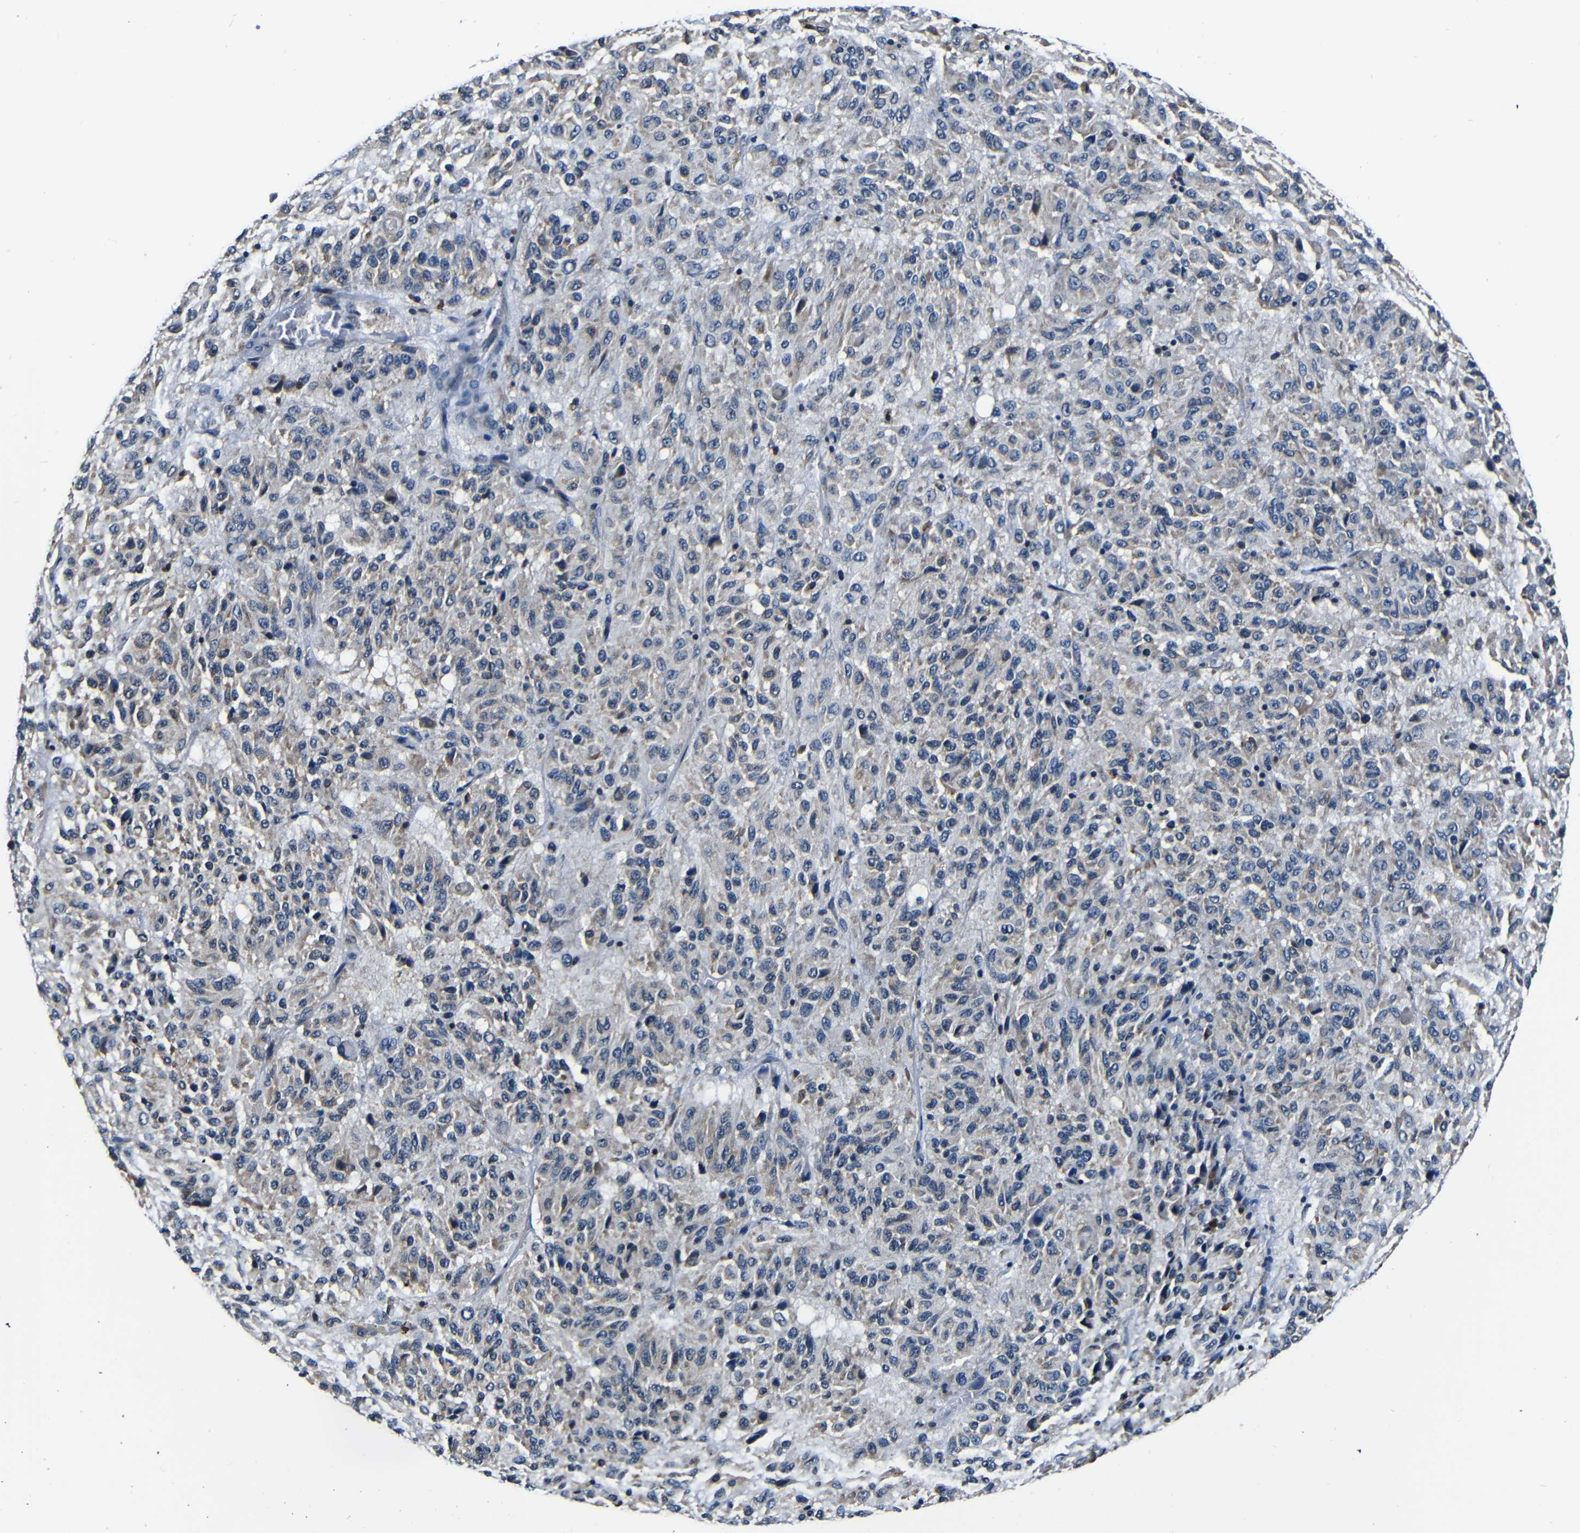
{"staining": {"intensity": "weak", "quantity": "25%-75%", "location": "cytoplasmic/membranous"}, "tissue": "melanoma", "cell_type": "Tumor cells", "image_type": "cancer", "snomed": [{"axis": "morphology", "description": "Malignant melanoma, Metastatic site"}, {"axis": "topography", "description": "Lung"}], "caption": "Approximately 25%-75% of tumor cells in malignant melanoma (metastatic site) display weak cytoplasmic/membranous protein positivity as visualized by brown immunohistochemical staining.", "gene": "NCBP3", "patient": {"sex": "male", "age": 64}}